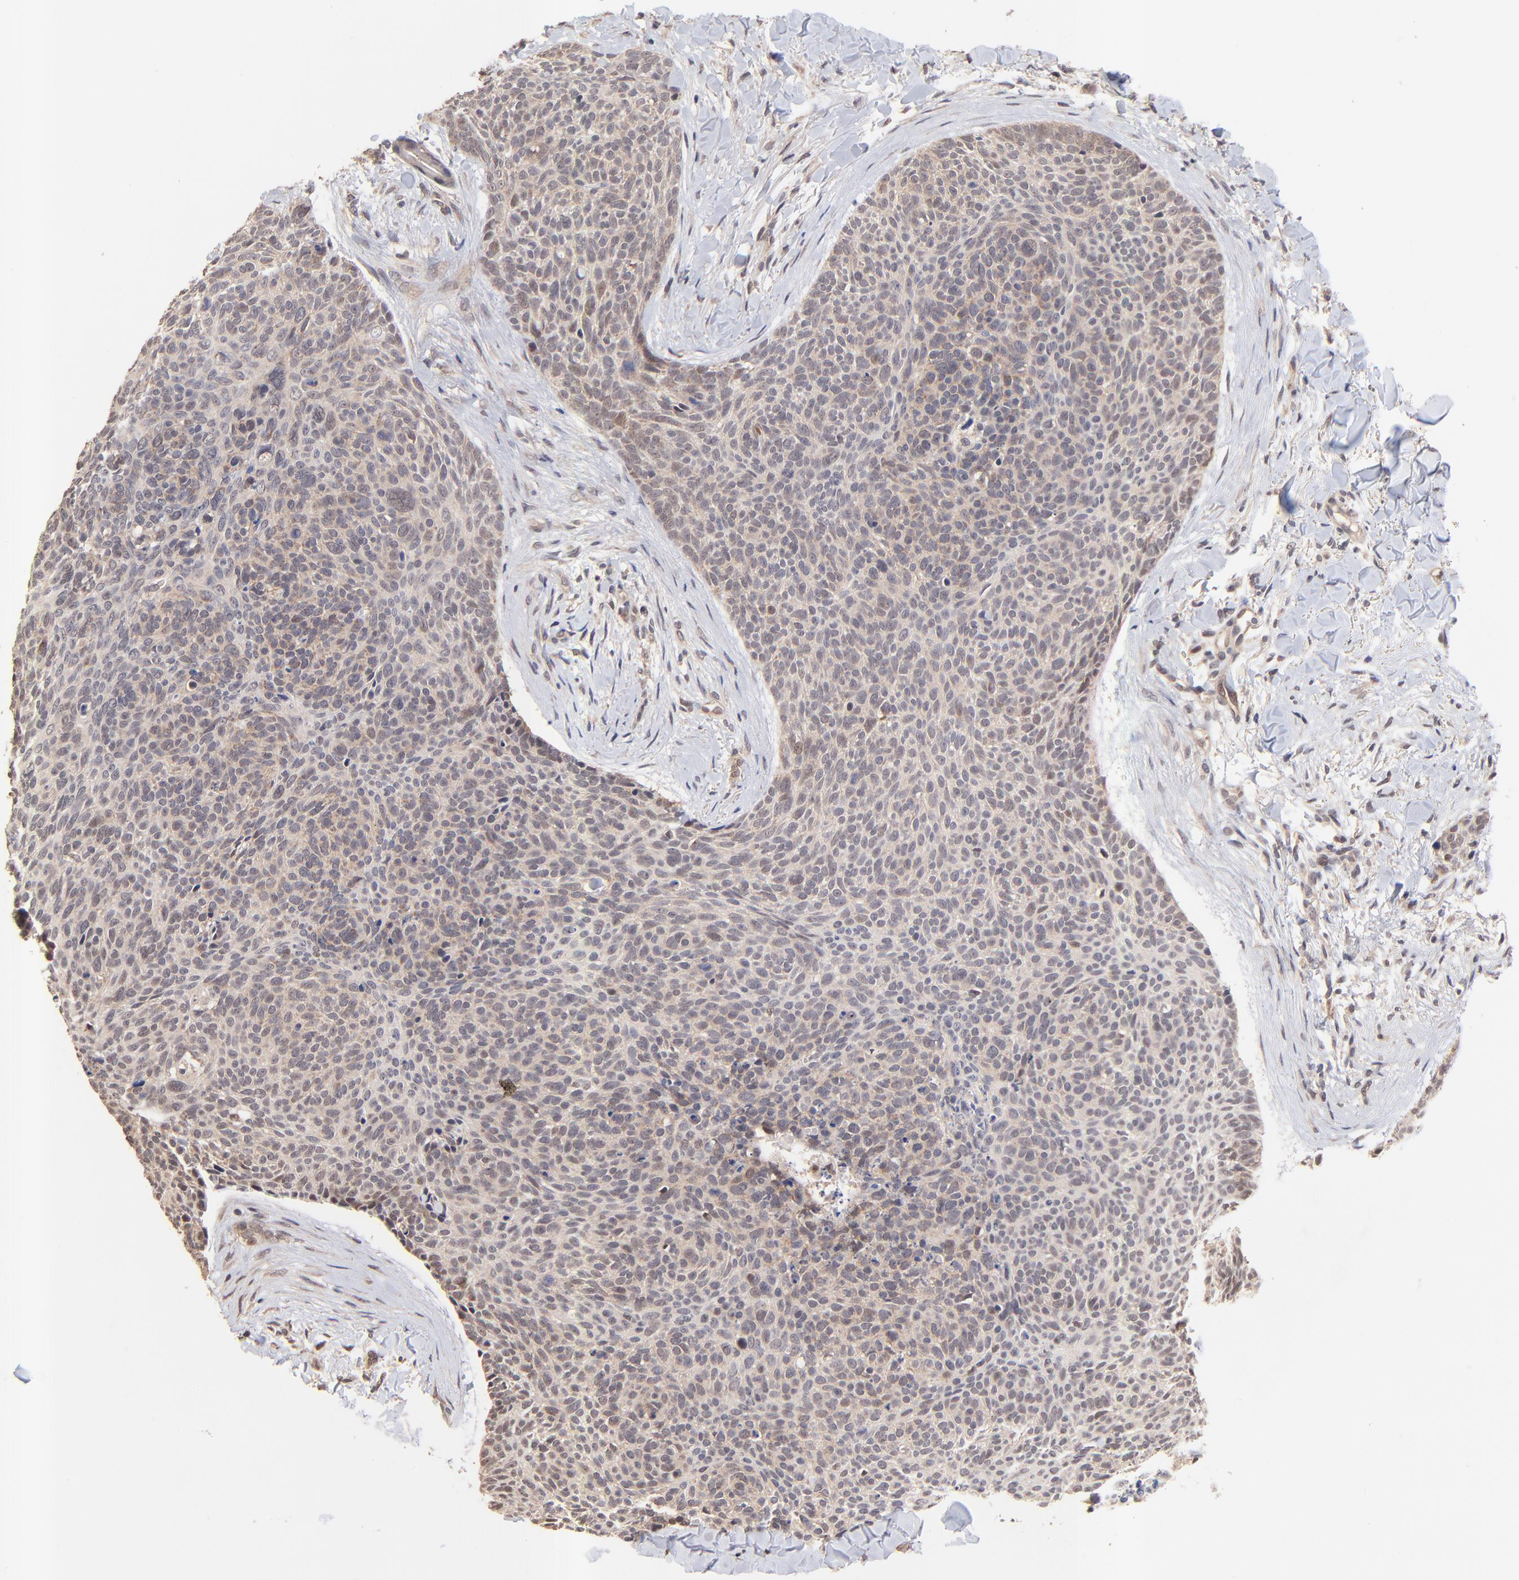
{"staining": {"intensity": "weak", "quantity": ">75%", "location": "cytoplasmic/membranous"}, "tissue": "skin cancer", "cell_type": "Tumor cells", "image_type": "cancer", "snomed": [{"axis": "morphology", "description": "Normal tissue, NOS"}, {"axis": "morphology", "description": "Basal cell carcinoma"}, {"axis": "topography", "description": "Skin"}], "caption": "Tumor cells show weak cytoplasmic/membranous positivity in about >75% of cells in skin cancer.", "gene": "BAIAP2L2", "patient": {"sex": "female", "age": 57}}